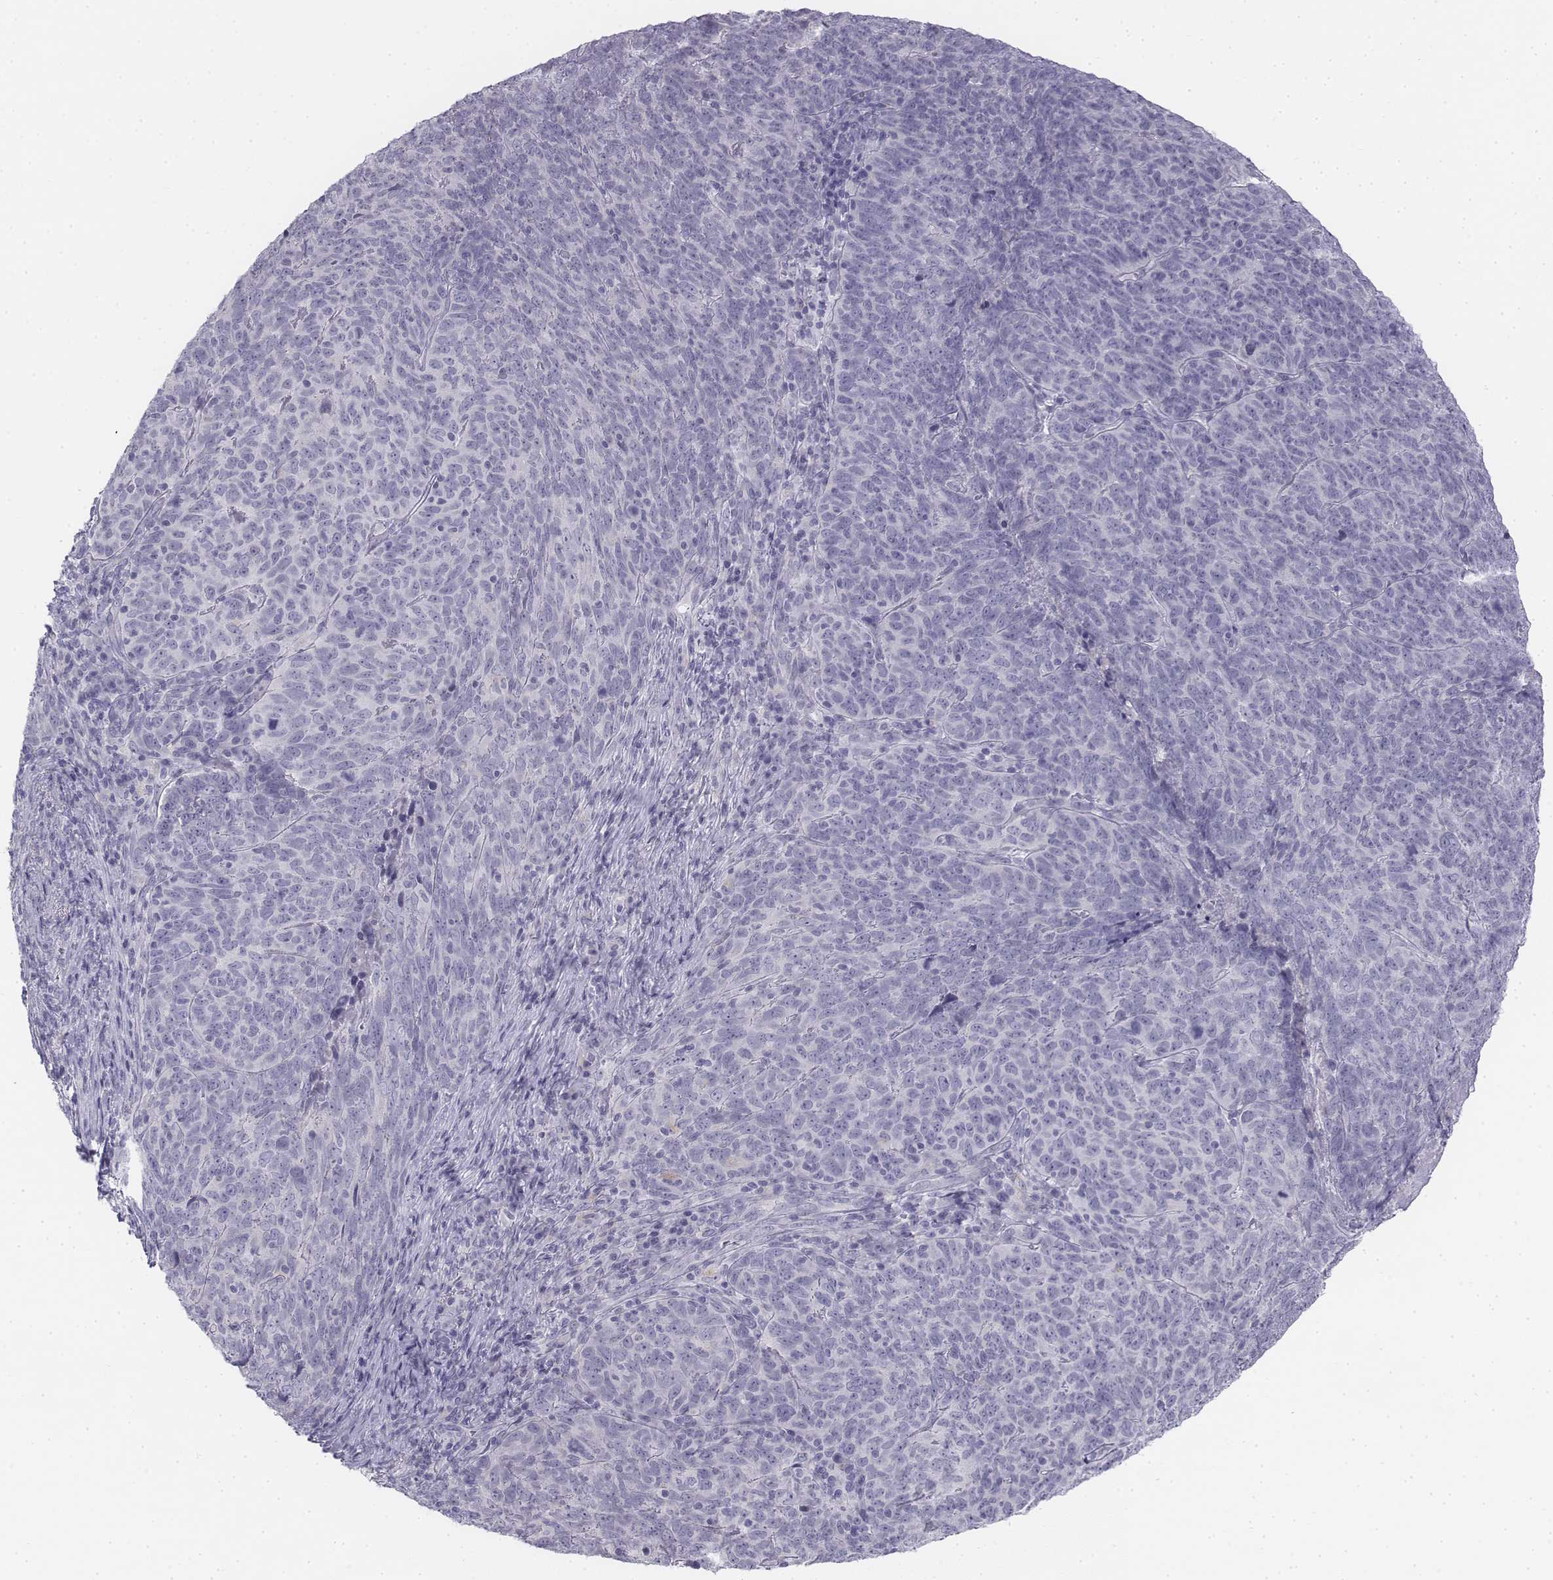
{"staining": {"intensity": "negative", "quantity": "none", "location": "none"}, "tissue": "skin cancer", "cell_type": "Tumor cells", "image_type": "cancer", "snomed": [{"axis": "morphology", "description": "Squamous cell carcinoma, NOS"}, {"axis": "topography", "description": "Skin"}, {"axis": "topography", "description": "Anal"}], "caption": "Human skin cancer (squamous cell carcinoma) stained for a protein using IHC exhibits no staining in tumor cells.", "gene": "TH", "patient": {"sex": "female", "age": 51}}